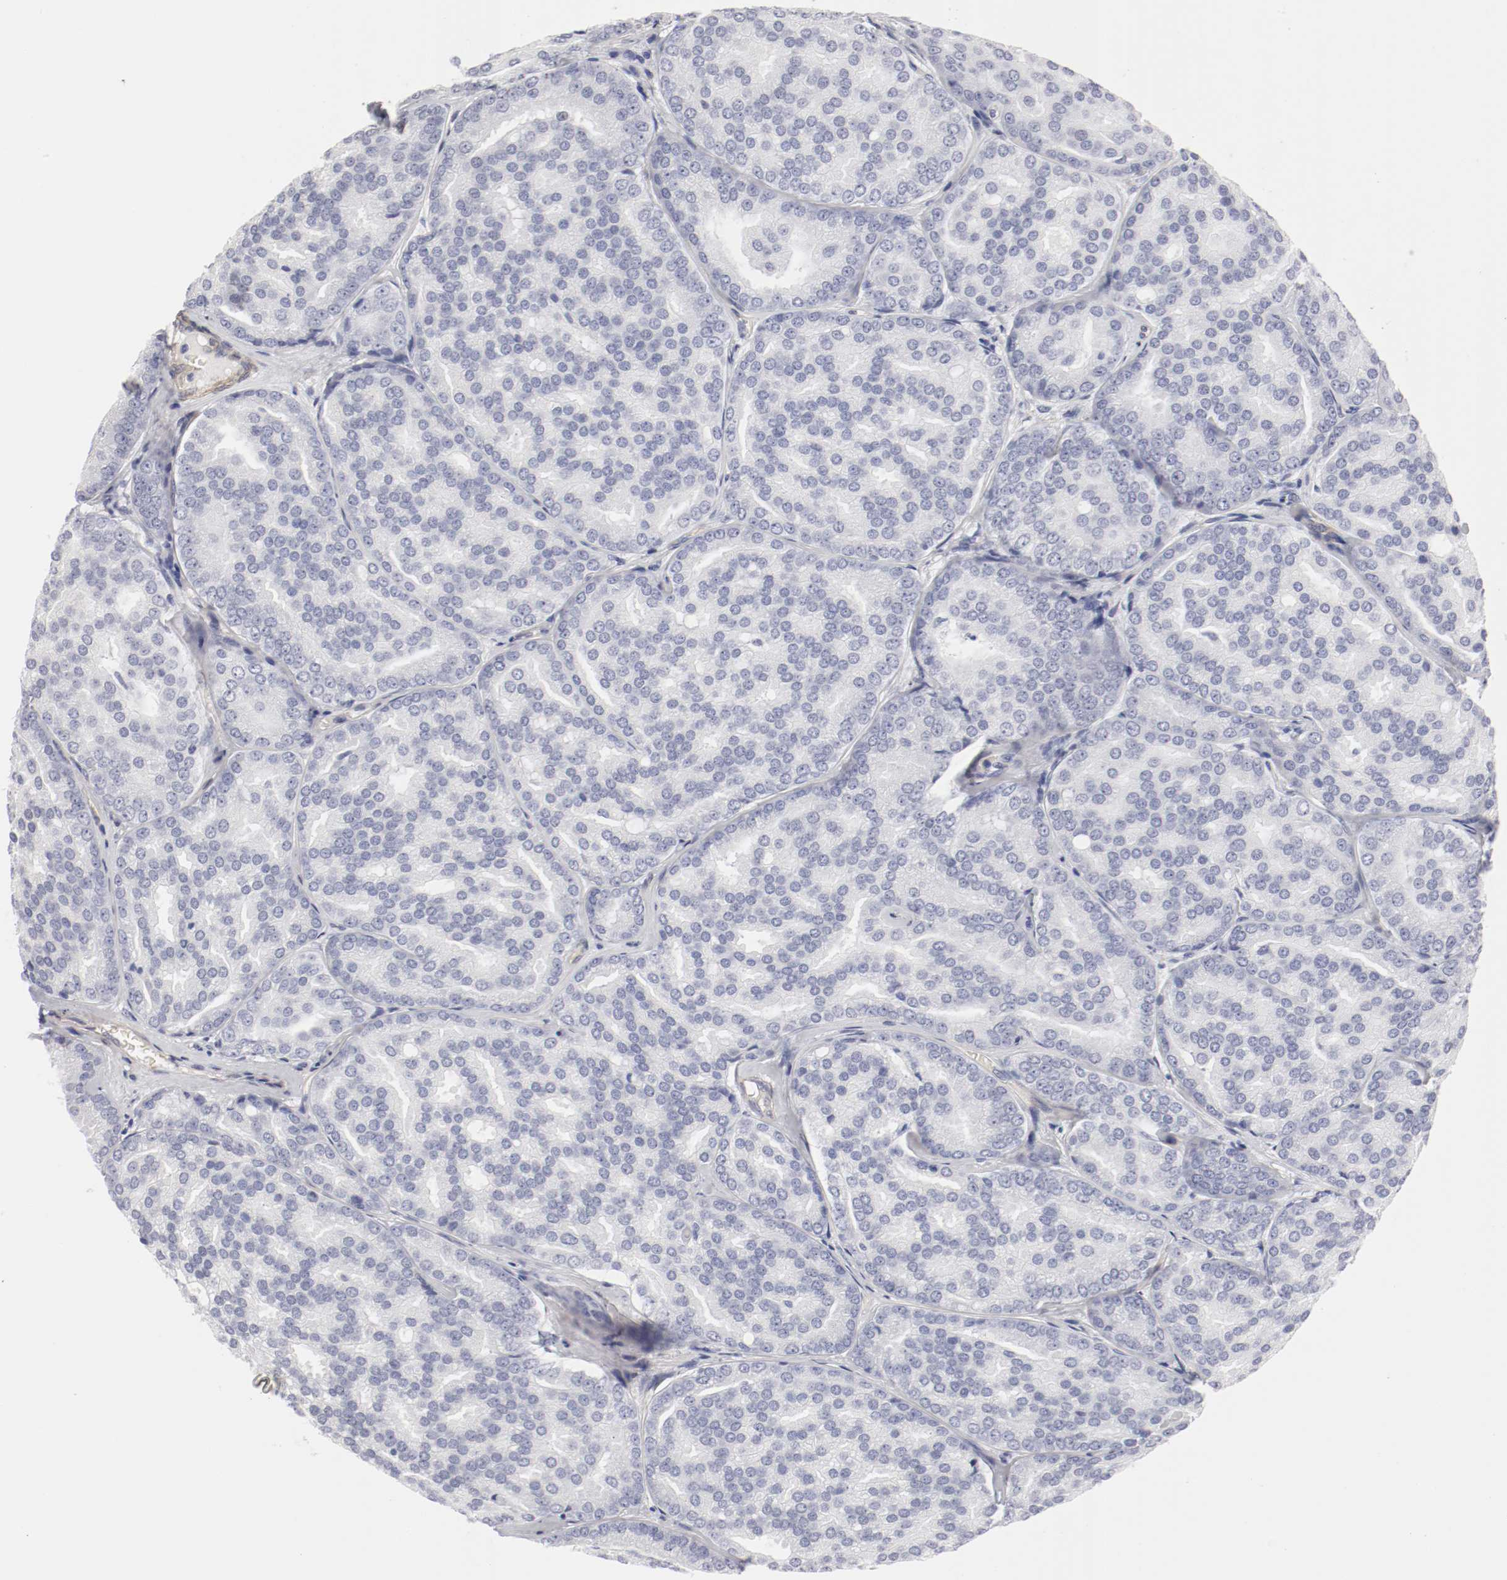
{"staining": {"intensity": "negative", "quantity": "none", "location": "none"}, "tissue": "prostate cancer", "cell_type": "Tumor cells", "image_type": "cancer", "snomed": [{"axis": "morphology", "description": "Adenocarcinoma, High grade"}, {"axis": "topography", "description": "Prostate"}], "caption": "This is a photomicrograph of immunohistochemistry (IHC) staining of prostate cancer, which shows no expression in tumor cells.", "gene": "LAX1", "patient": {"sex": "male", "age": 64}}